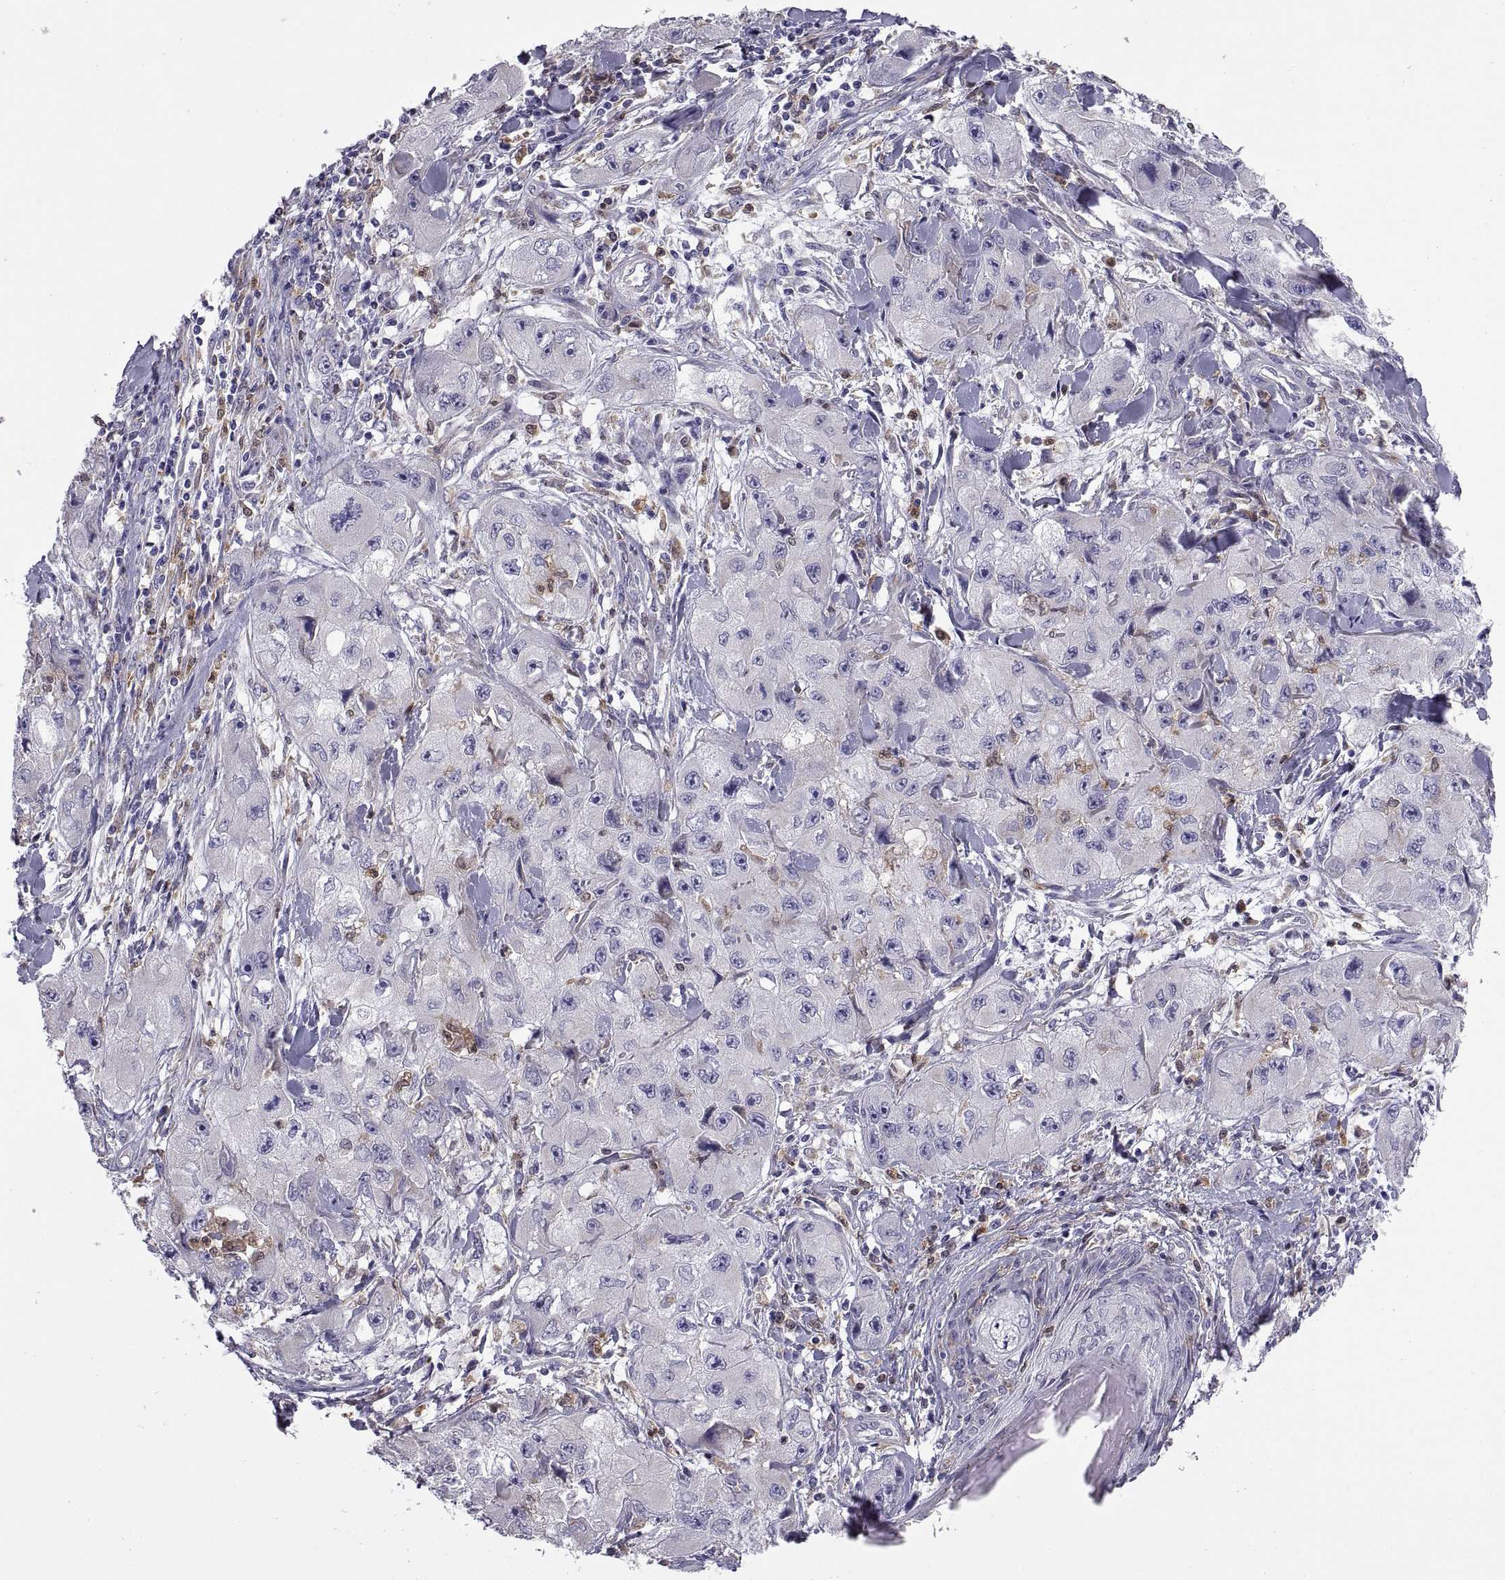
{"staining": {"intensity": "negative", "quantity": "none", "location": "none"}, "tissue": "skin cancer", "cell_type": "Tumor cells", "image_type": "cancer", "snomed": [{"axis": "morphology", "description": "Squamous cell carcinoma, NOS"}, {"axis": "topography", "description": "Skin"}, {"axis": "topography", "description": "Subcutis"}], "caption": "A histopathology image of human skin squamous cell carcinoma is negative for staining in tumor cells.", "gene": "DOK3", "patient": {"sex": "male", "age": 73}}